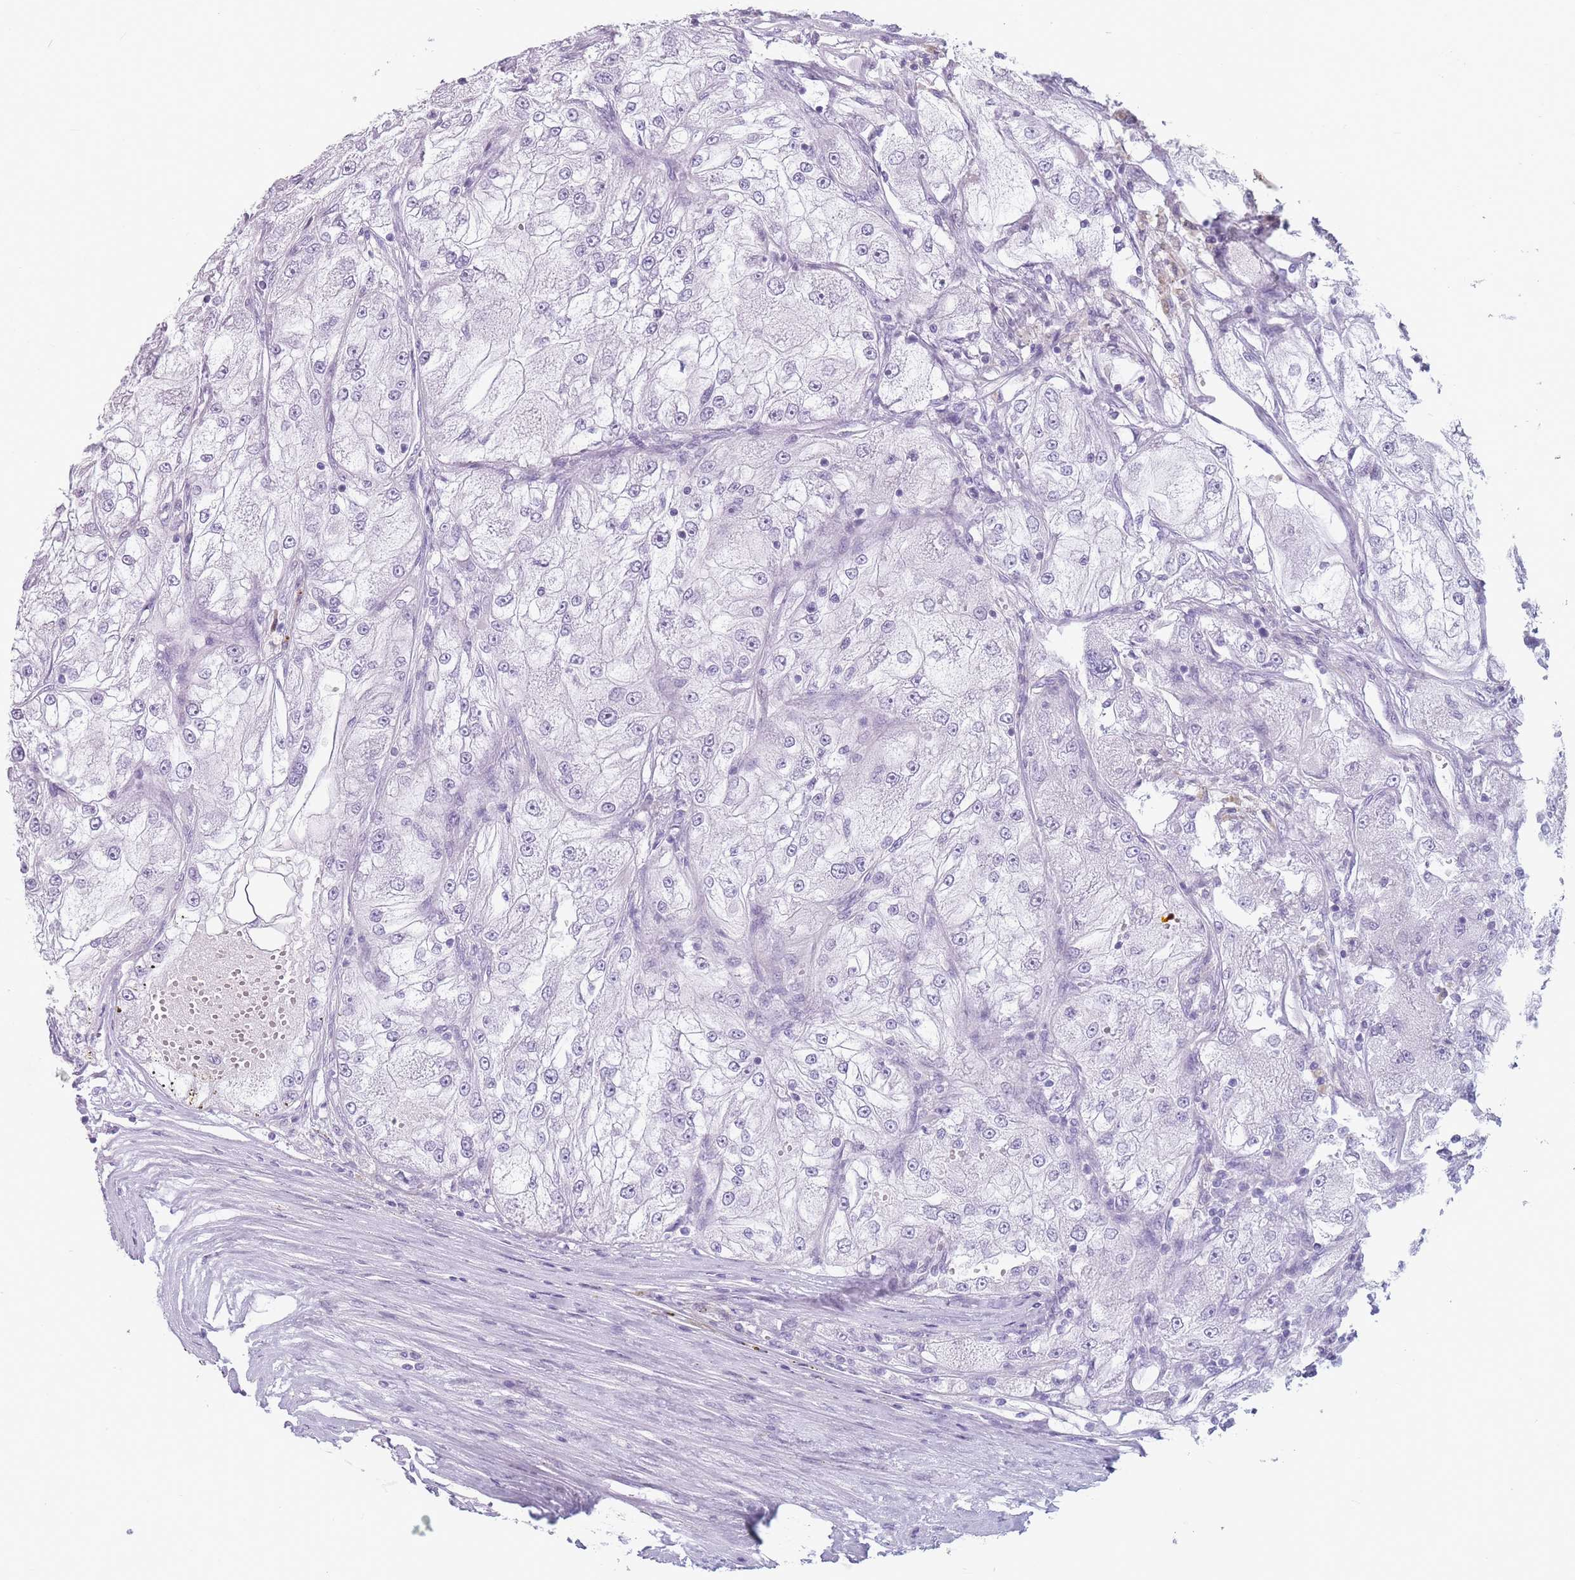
{"staining": {"intensity": "negative", "quantity": "none", "location": "none"}, "tissue": "renal cancer", "cell_type": "Tumor cells", "image_type": "cancer", "snomed": [{"axis": "morphology", "description": "Adenocarcinoma, NOS"}, {"axis": "topography", "description": "Kidney"}], "caption": "High magnification brightfield microscopy of renal cancer stained with DAB (3,3'-diaminobenzidine) (brown) and counterstained with hematoxylin (blue): tumor cells show no significant positivity. Brightfield microscopy of immunohistochemistry stained with DAB (3,3'-diaminobenzidine) (brown) and hematoxylin (blue), captured at high magnification.", "gene": "CCNO", "patient": {"sex": "female", "age": 72}}